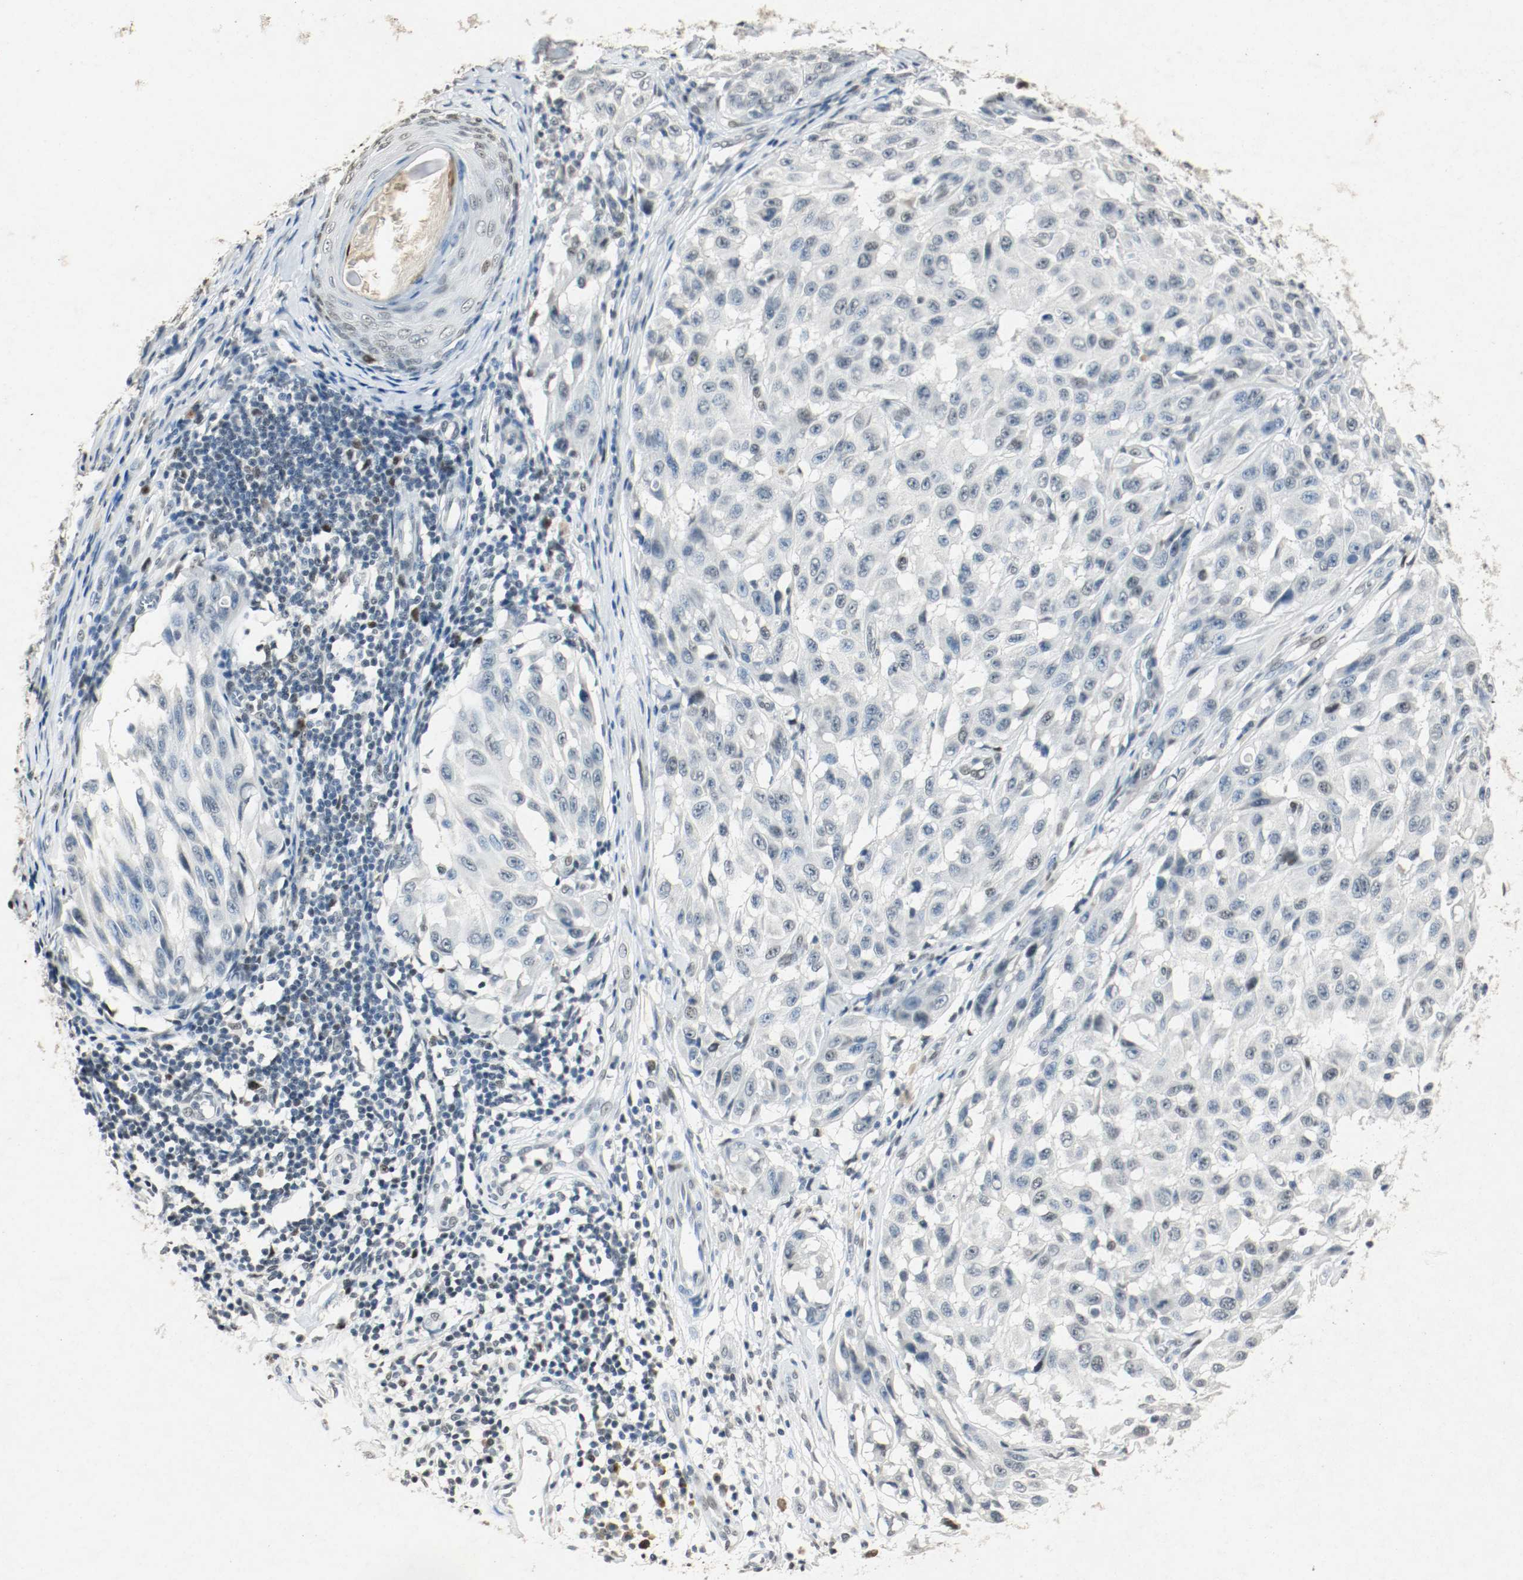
{"staining": {"intensity": "weak", "quantity": "<25%", "location": "nuclear"}, "tissue": "melanoma", "cell_type": "Tumor cells", "image_type": "cancer", "snomed": [{"axis": "morphology", "description": "Malignant melanoma, NOS"}, {"axis": "topography", "description": "Skin"}], "caption": "This is an IHC image of melanoma. There is no expression in tumor cells.", "gene": "DNMT1", "patient": {"sex": "male", "age": 30}}